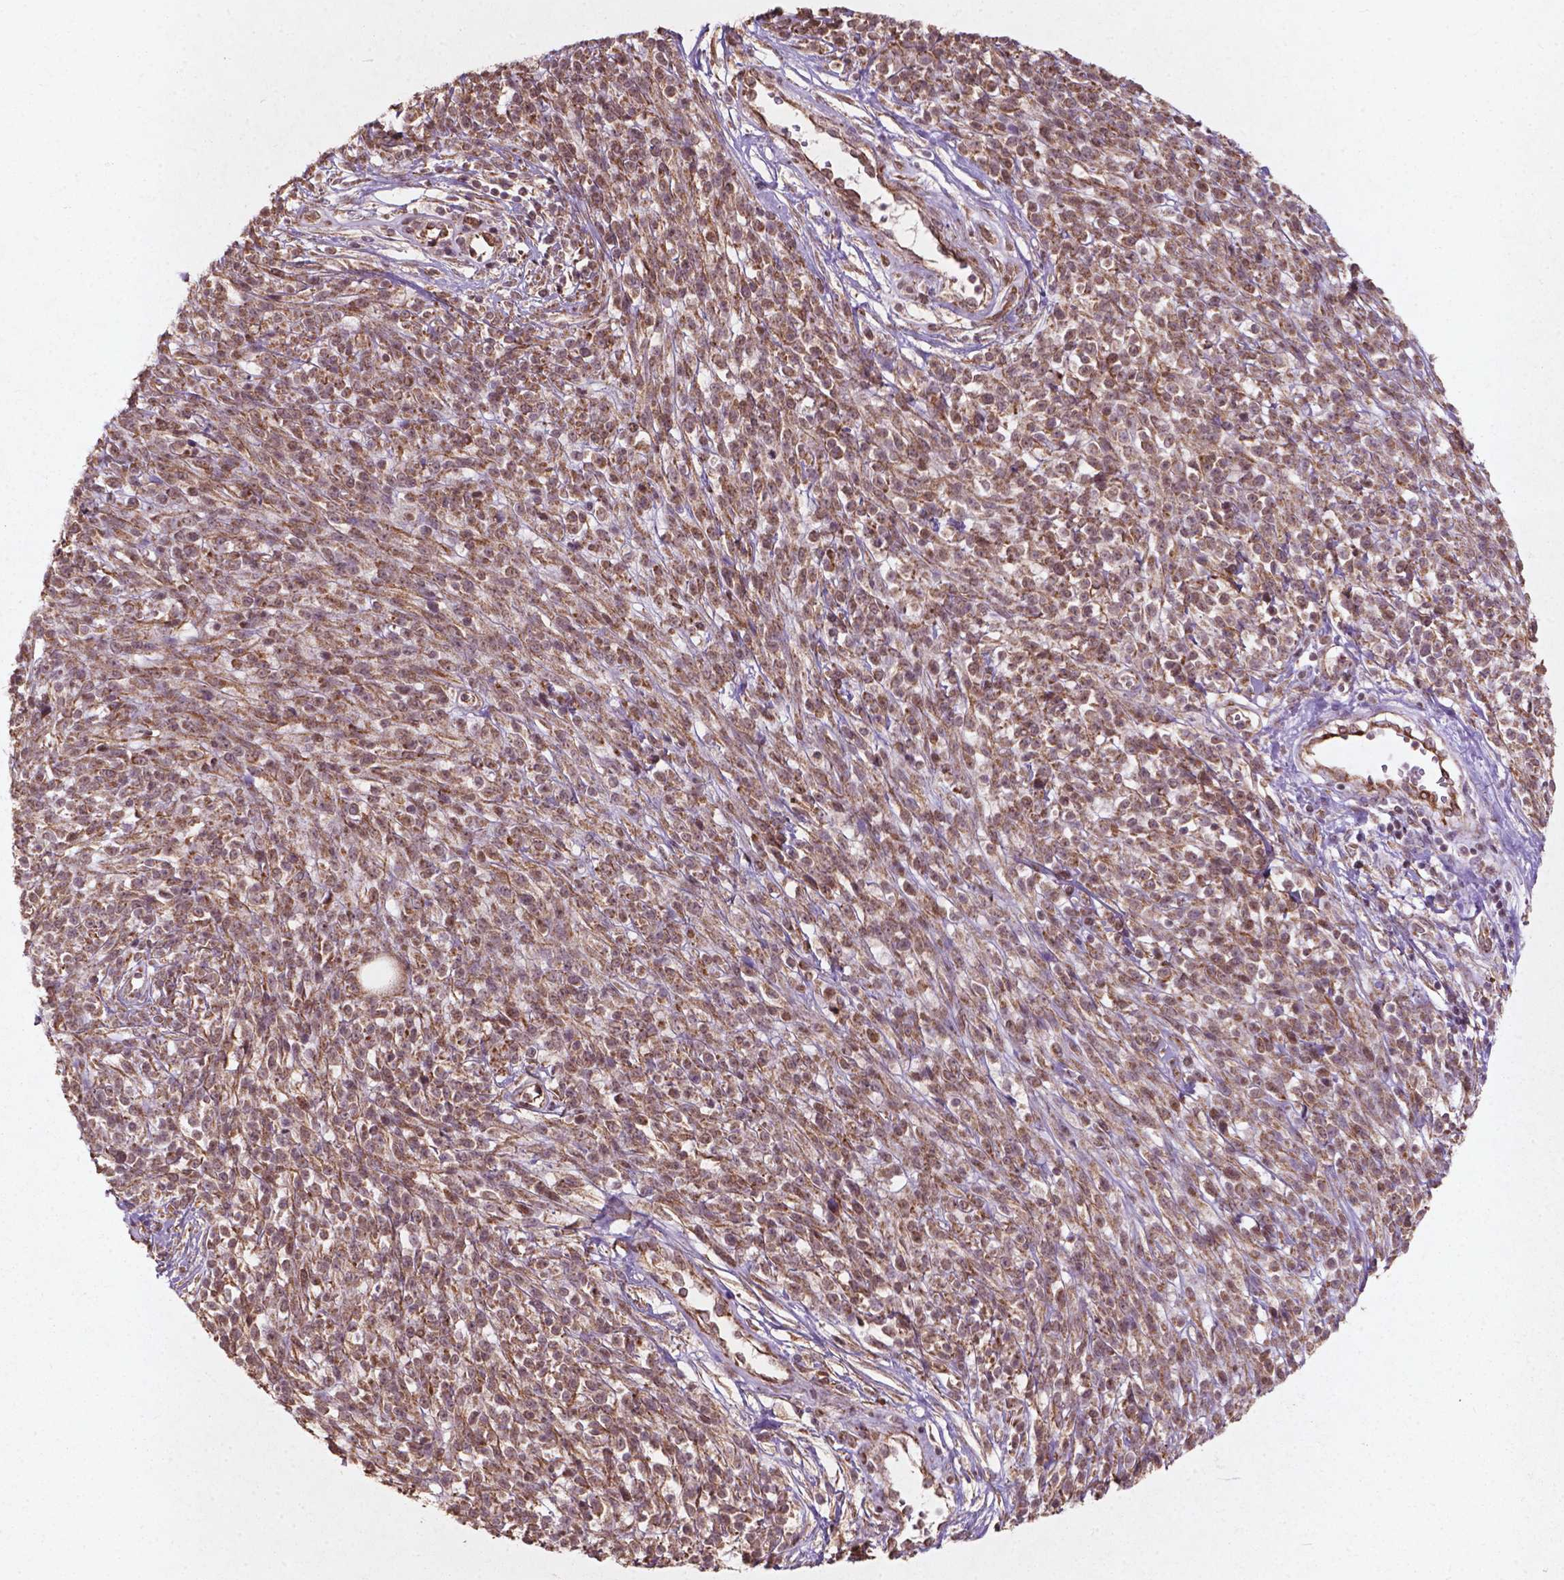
{"staining": {"intensity": "weak", "quantity": "25%-75%", "location": "cytoplasmic/membranous,nuclear"}, "tissue": "melanoma", "cell_type": "Tumor cells", "image_type": "cancer", "snomed": [{"axis": "morphology", "description": "Malignant melanoma, NOS"}, {"axis": "topography", "description": "Skin"}, {"axis": "topography", "description": "Skin of trunk"}], "caption": "Approximately 25%-75% of tumor cells in malignant melanoma exhibit weak cytoplasmic/membranous and nuclear protein positivity as visualized by brown immunohistochemical staining.", "gene": "SMAD2", "patient": {"sex": "male", "age": 74}}